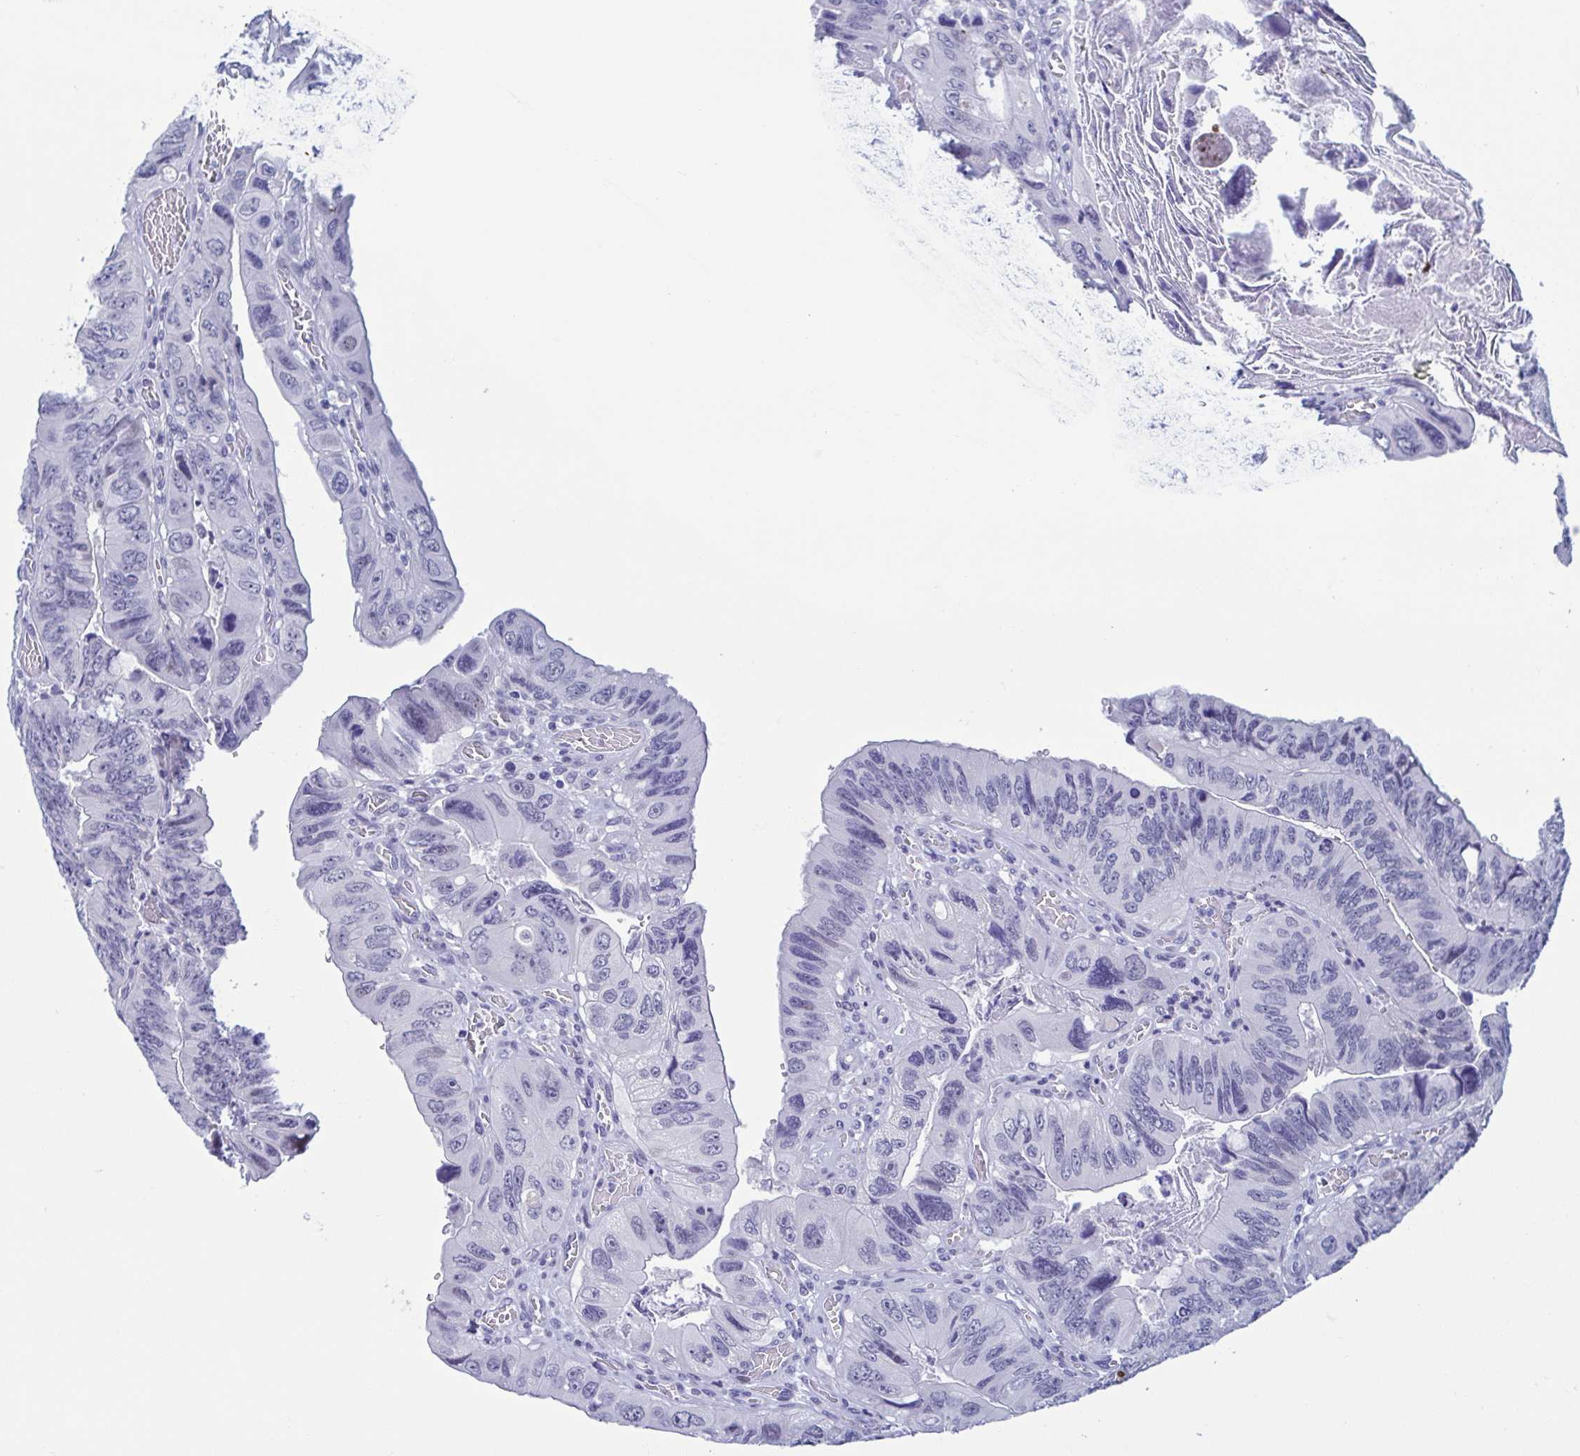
{"staining": {"intensity": "negative", "quantity": "none", "location": "none"}, "tissue": "colorectal cancer", "cell_type": "Tumor cells", "image_type": "cancer", "snomed": [{"axis": "morphology", "description": "Adenocarcinoma, NOS"}, {"axis": "topography", "description": "Colon"}], "caption": "The micrograph exhibits no significant positivity in tumor cells of colorectal cancer. The staining is performed using DAB (3,3'-diaminobenzidine) brown chromogen with nuclei counter-stained in using hematoxylin.", "gene": "PERM1", "patient": {"sex": "female", "age": 84}}